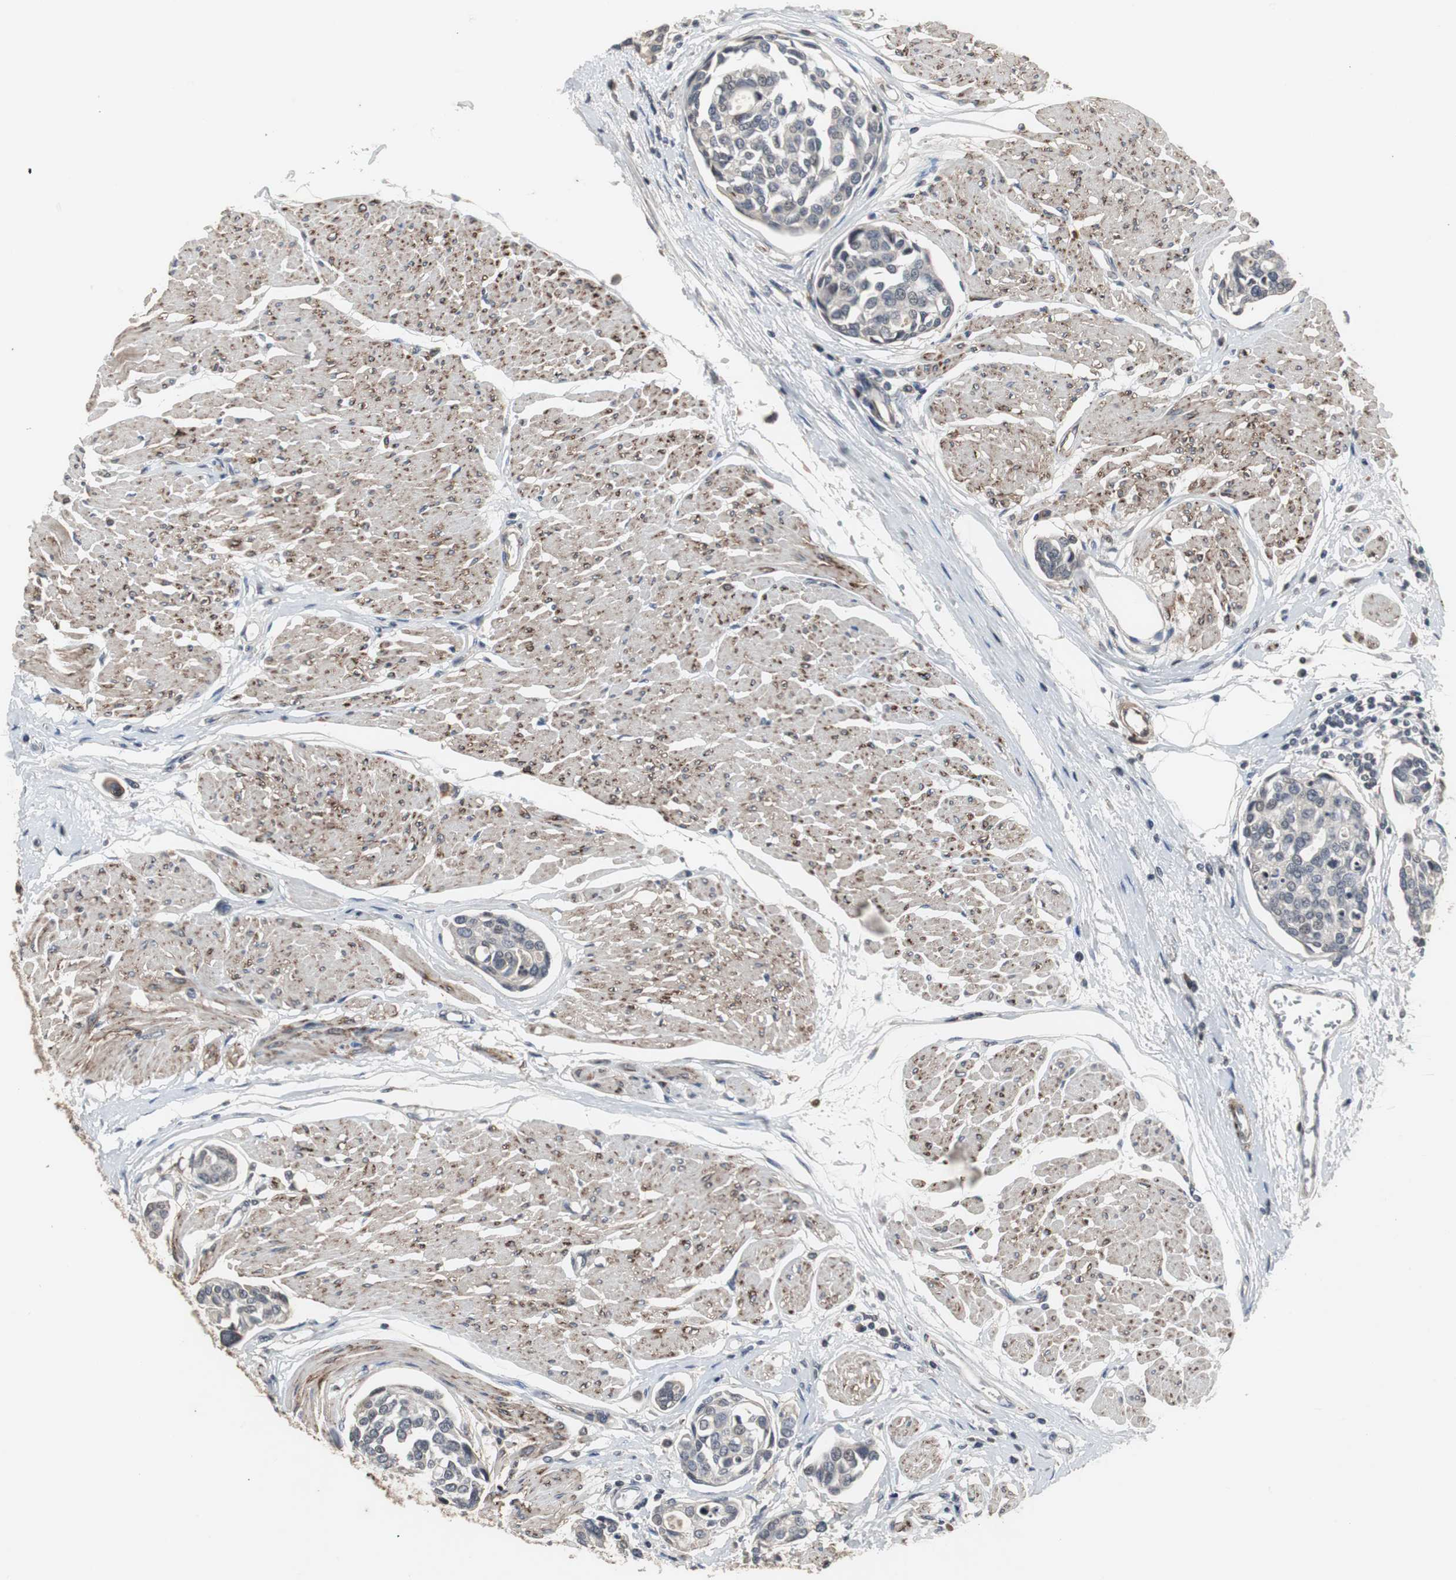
{"staining": {"intensity": "weak", "quantity": "25%-75%", "location": "cytoplasmic/membranous"}, "tissue": "urothelial cancer", "cell_type": "Tumor cells", "image_type": "cancer", "snomed": [{"axis": "morphology", "description": "Urothelial carcinoma, High grade"}, {"axis": "topography", "description": "Urinary bladder"}], "caption": "The immunohistochemical stain shows weak cytoplasmic/membranous expression in tumor cells of urothelial cancer tissue.", "gene": "CRADD", "patient": {"sex": "male", "age": 78}}